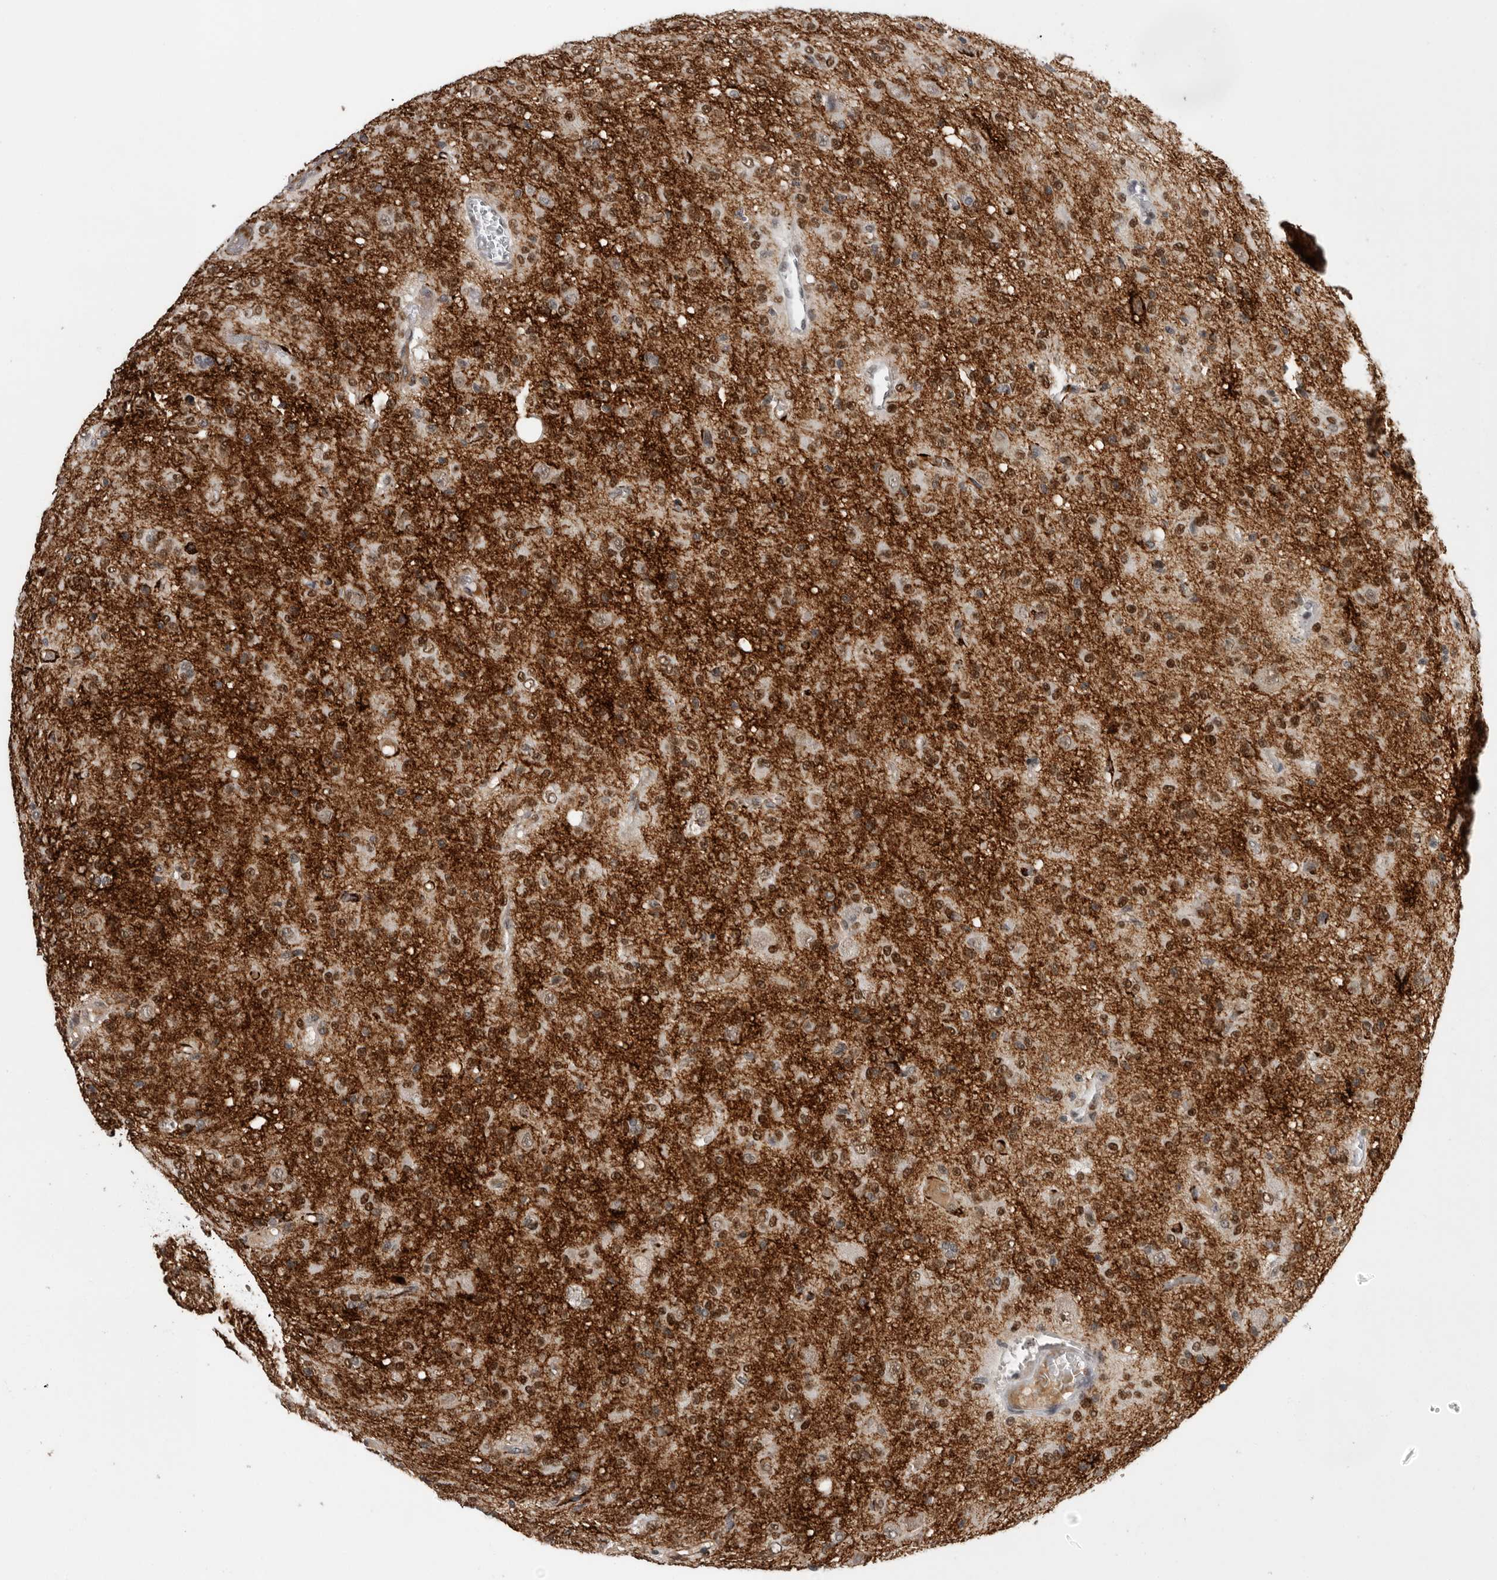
{"staining": {"intensity": "moderate", "quantity": ">75%", "location": "nuclear"}, "tissue": "glioma", "cell_type": "Tumor cells", "image_type": "cancer", "snomed": [{"axis": "morphology", "description": "Glioma, malignant, High grade"}, {"axis": "topography", "description": "Brain"}], "caption": "Brown immunohistochemical staining in high-grade glioma (malignant) displays moderate nuclear expression in about >75% of tumor cells.", "gene": "POU5F1", "patient": {"sex": "female", "age": 59}}